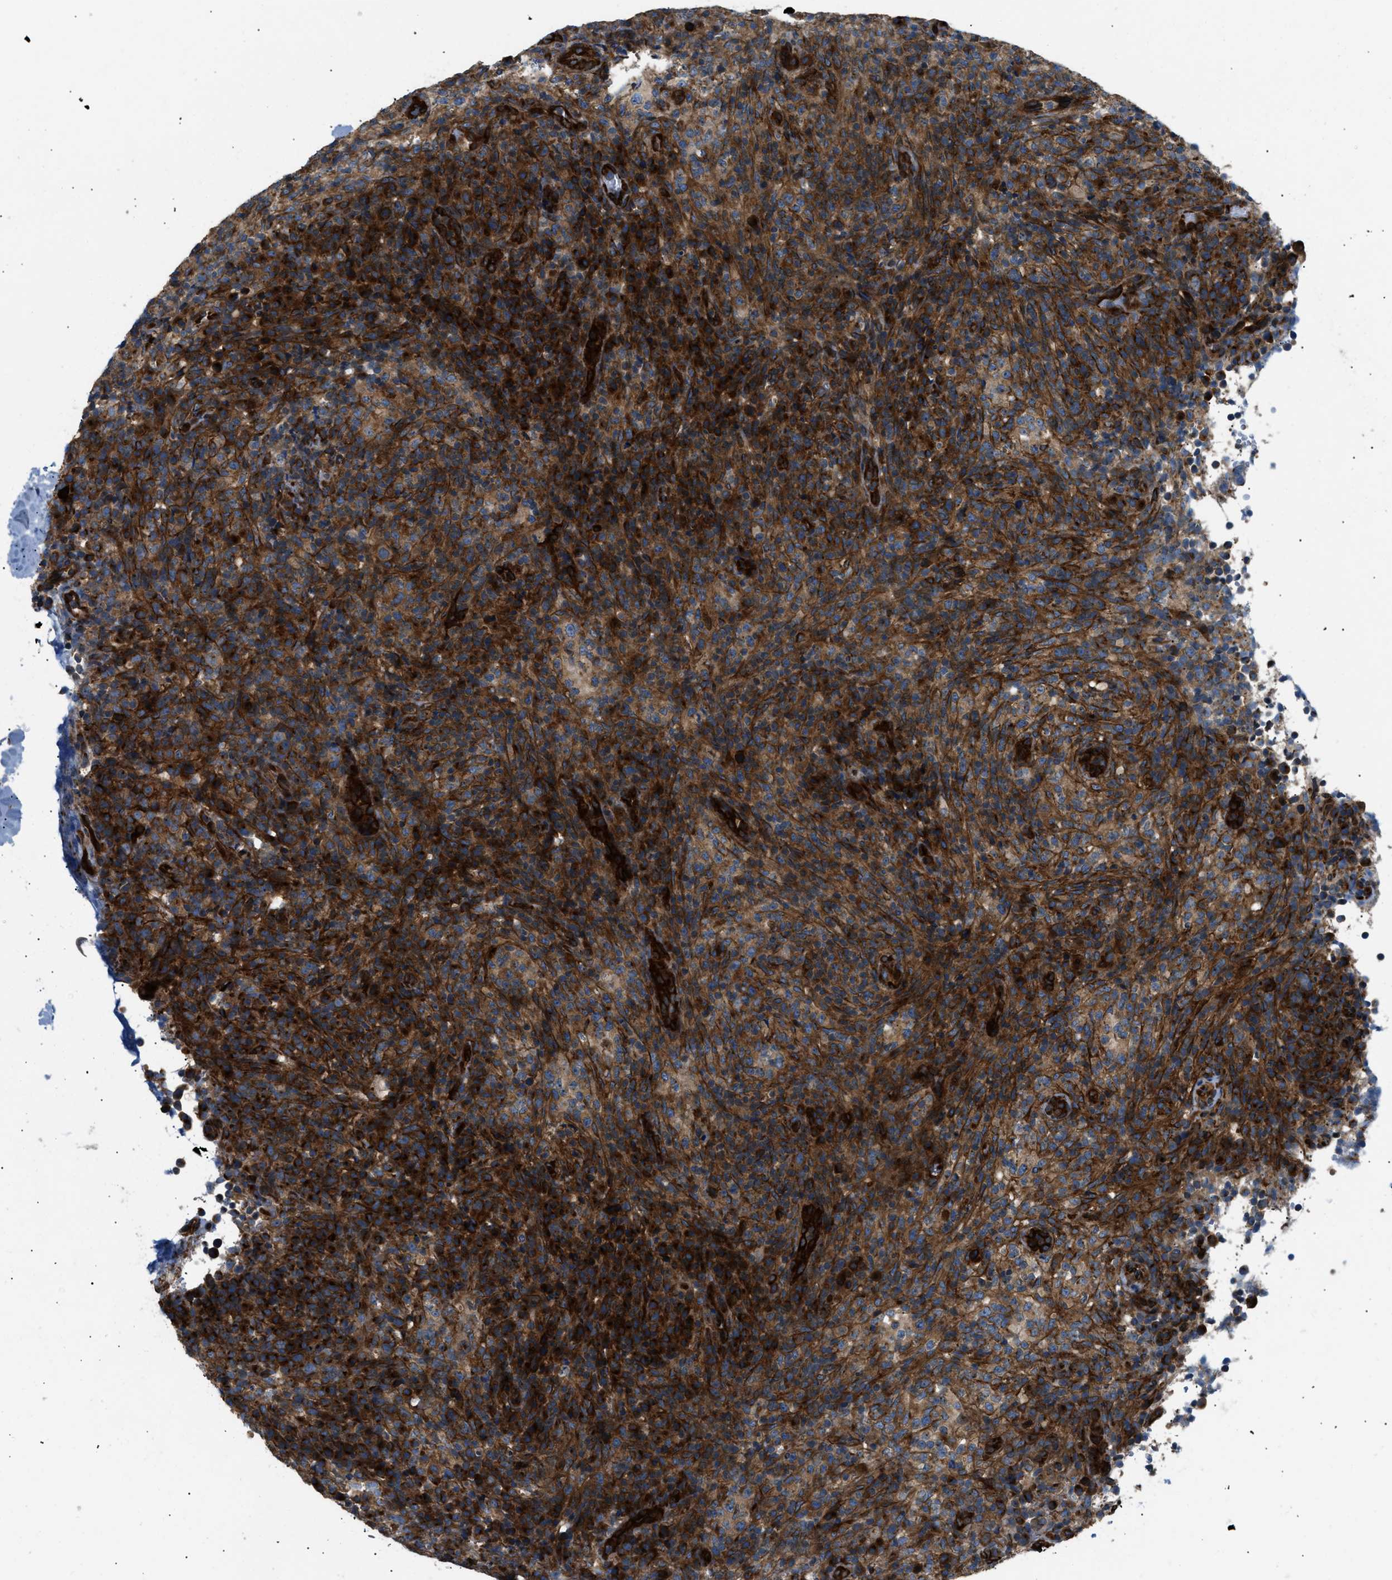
{"staining": {"intensity": "strong", "quantity": ">75%", "location": "cytoplasmic/membranous"}, "tissue": "lymphoma", "cell_type": "Tumor cells", "image_type": "cancer", "snomed": [{"axis": "morphology", "description": "Malignant lymphoma, non-Hodgkin's type, High grade"}, {"axis": "topography", "description": "Lymph node"}], "caption": "Lymphoma was stained to show a protein in brown. There is high levels of strong cytoplasmic/membranous staining in approximately >75% of tumor cells. Using DAB (brown) and hematoxylin (blue) stains, captured at high magnification using brightfield microscopy.", "gene": "LYSMD3", "patient": {"sex": "female", "age": 76}}